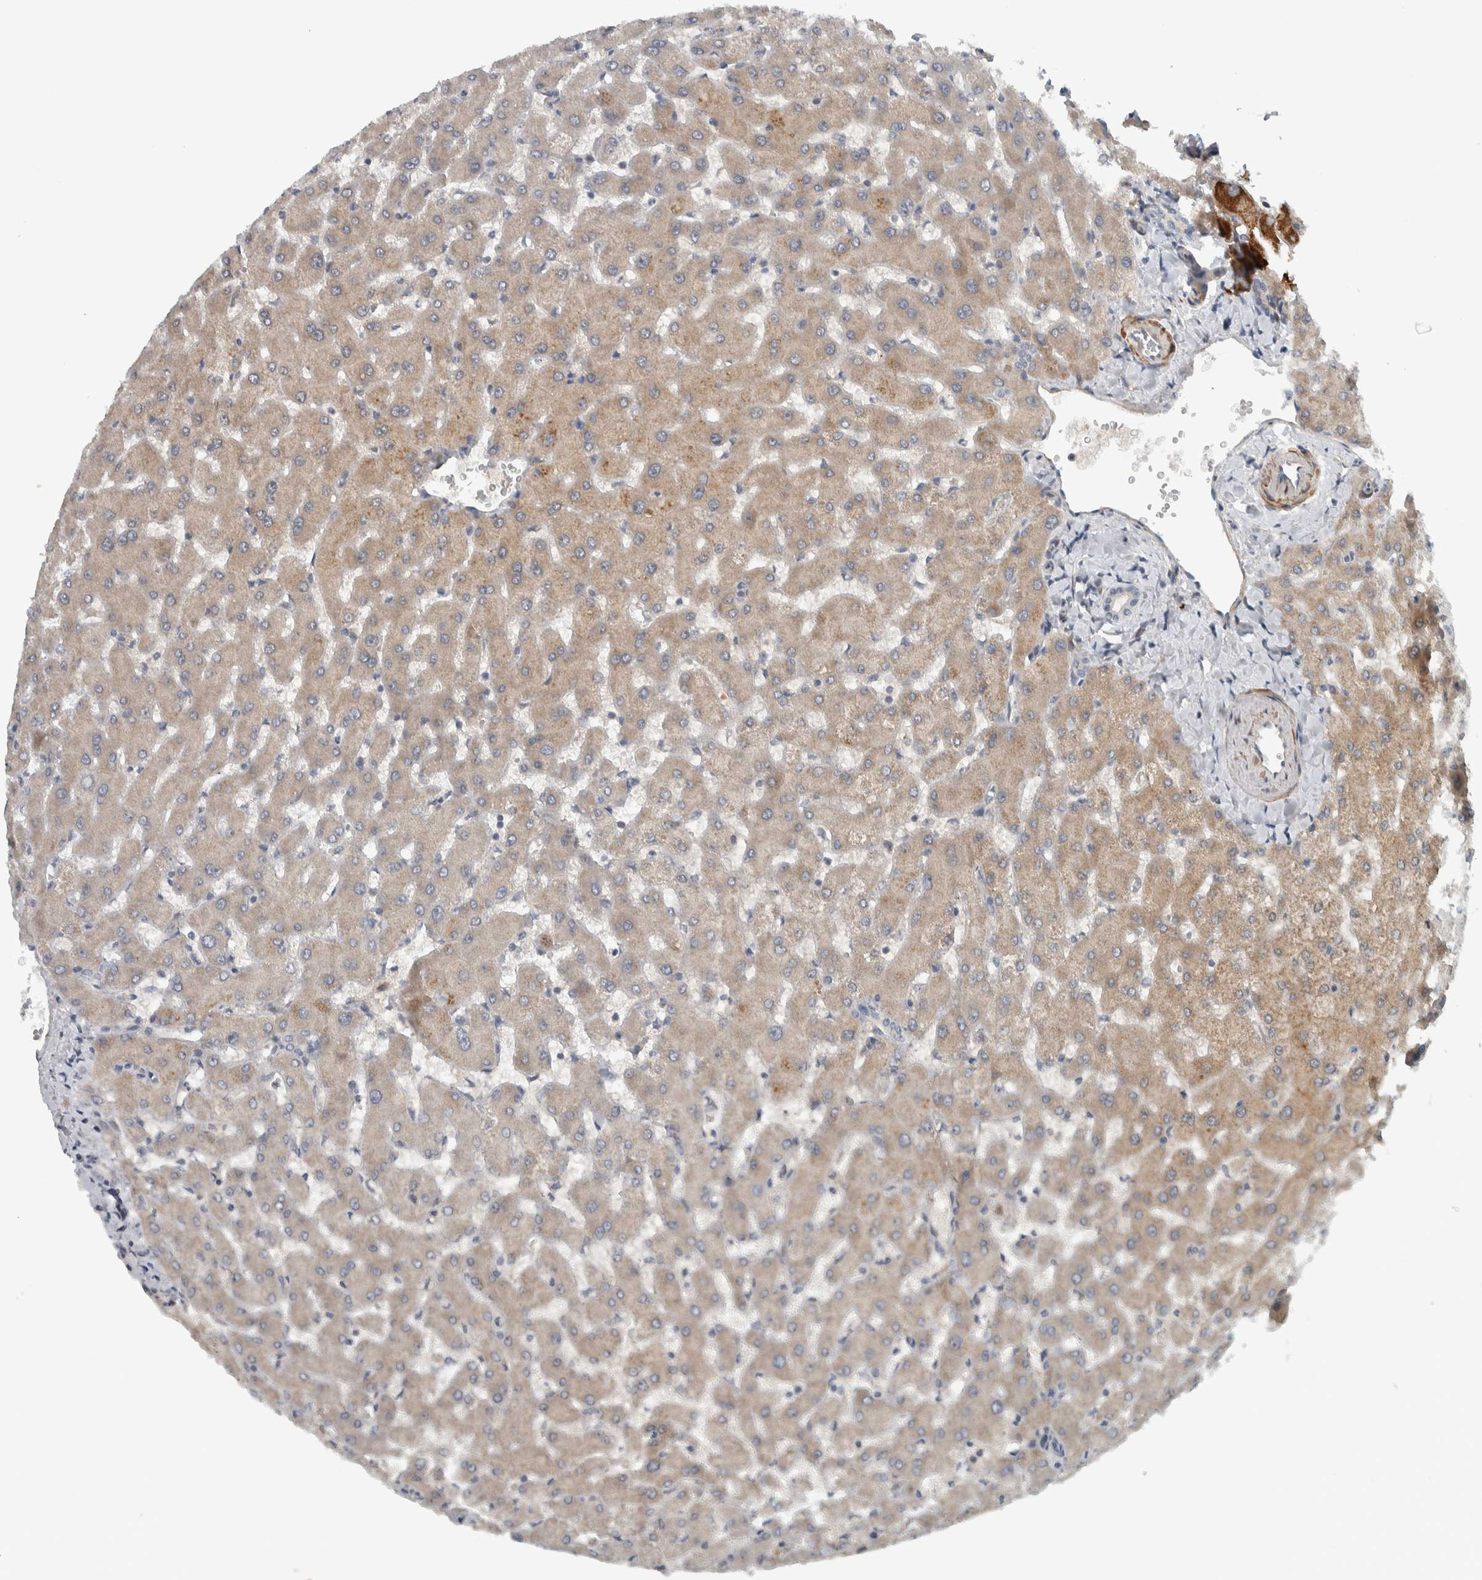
{"staining": {"intensity": "negative", "quantity": "none", "location": "none"}, "tissue": "liver", "cell_type": "Cholangiocytes", "image_type": "normal", "snomed": [{"axis": "morphology", "description": "Normal tissue, NOS"}, {"axis": "topography", "description": "Liver"}], "caption": "A histopathology image of liver stained for a protein demonstrates no brown staining in cholangiocytes. The staining was performed using DAB (3,3'-diaminobenzidine) to visualize the protein expression in brown, while the nuclei were stained in blue with hematoxylin (Magnification: 20x).", "gene": "LBHD1", "patient": {"sex": "female", "age": 63}}